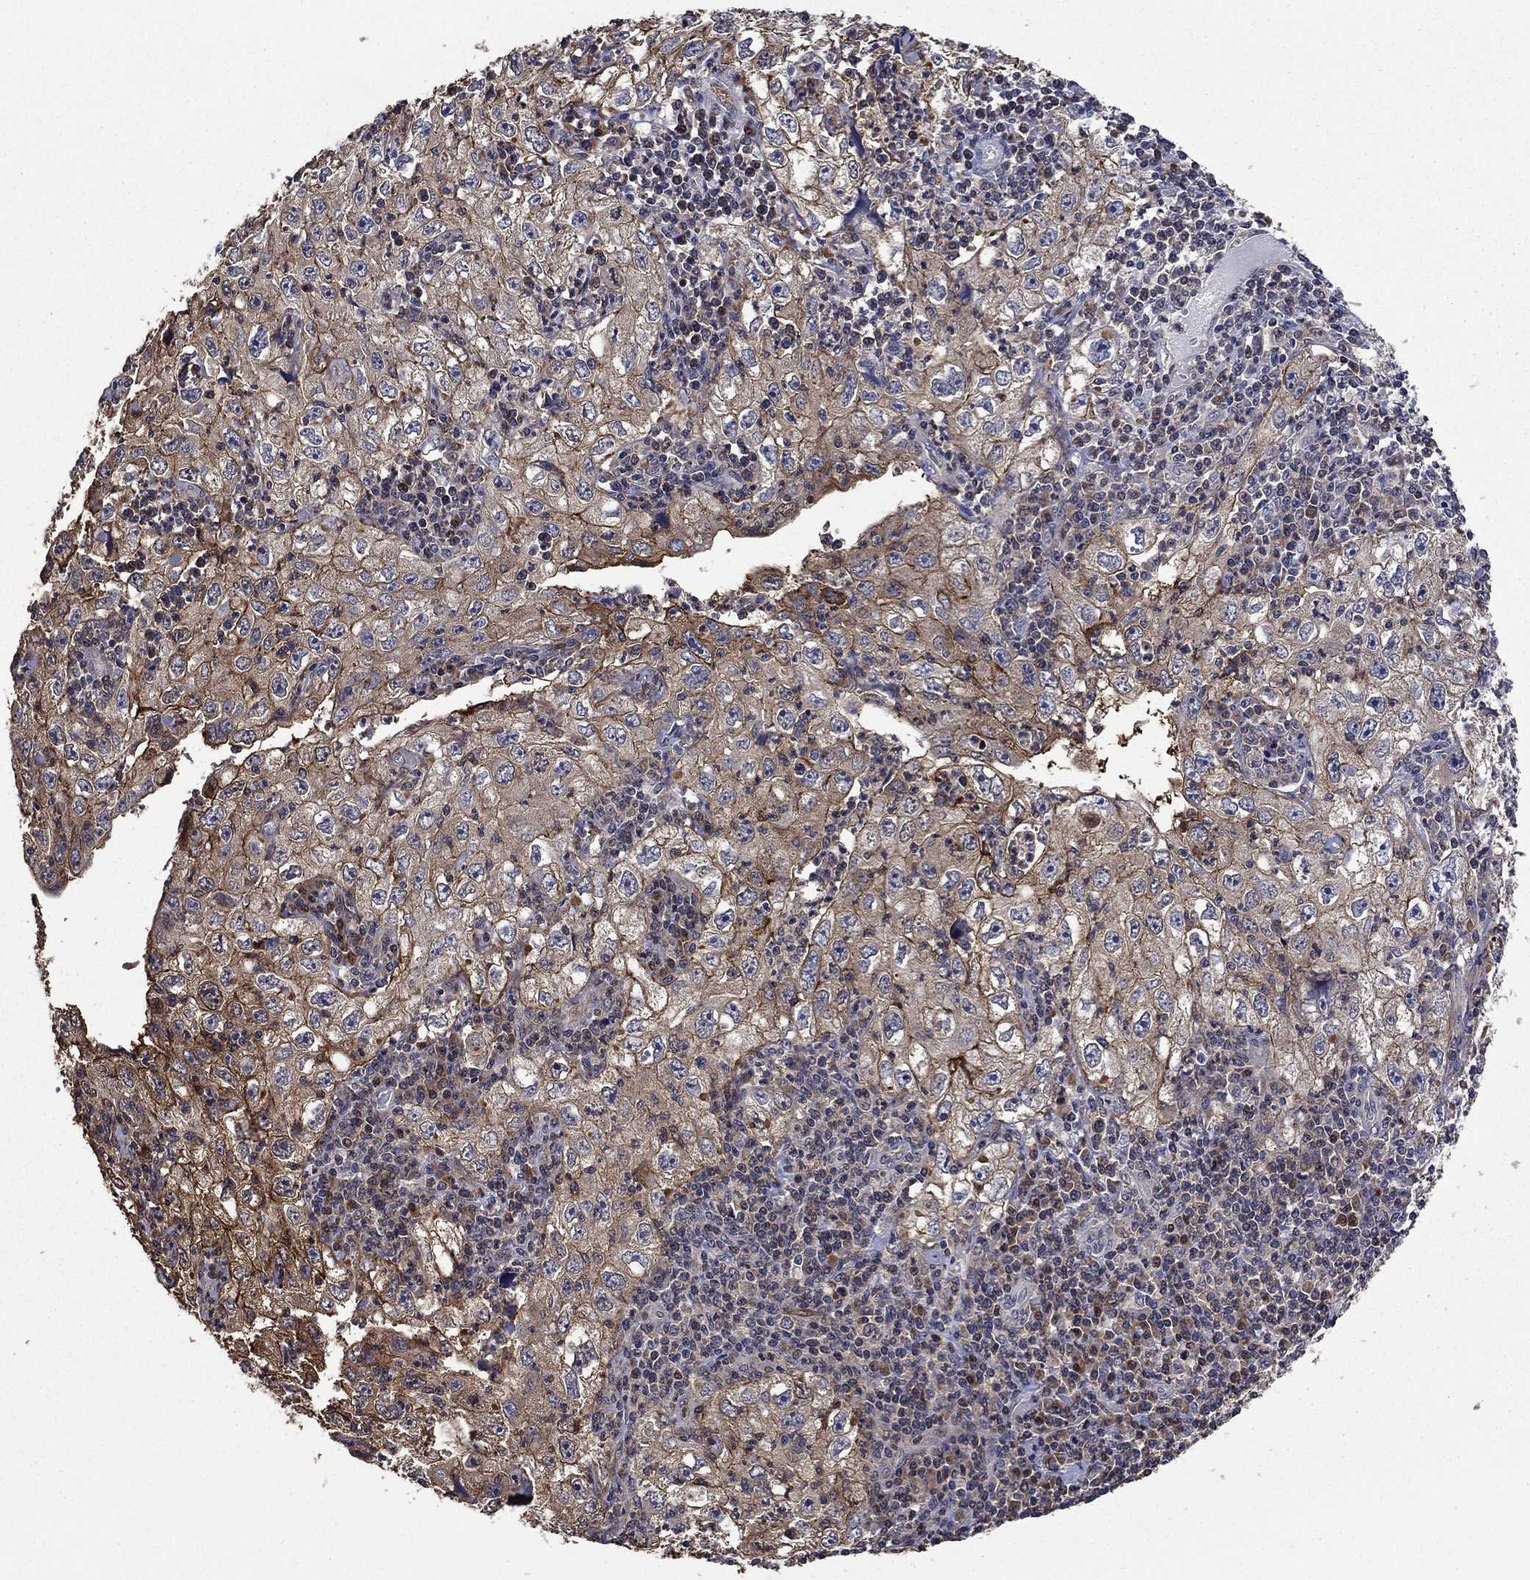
{"staining": {"intensity": "moderate", "quantity": "25%-75%", "location": "cytoplasmic/membranous"}, "tissue": "cervical cancer", "cell_type": "Tumor cells", "image_type": "cancer", "snomed": [{"axis": "morphology", "description": "Squamous cell carcinoma, NOS"}, {"axis": "topography", "description": "Cervix"}], "caption": "Moderate cytoplasmic/membranous staining is present in approximately 25%-75% of tumor cells in squamous cell carcinoma (cervical).", "gene": "DVL1", "patient": {"sex": "female", "age": 24}}